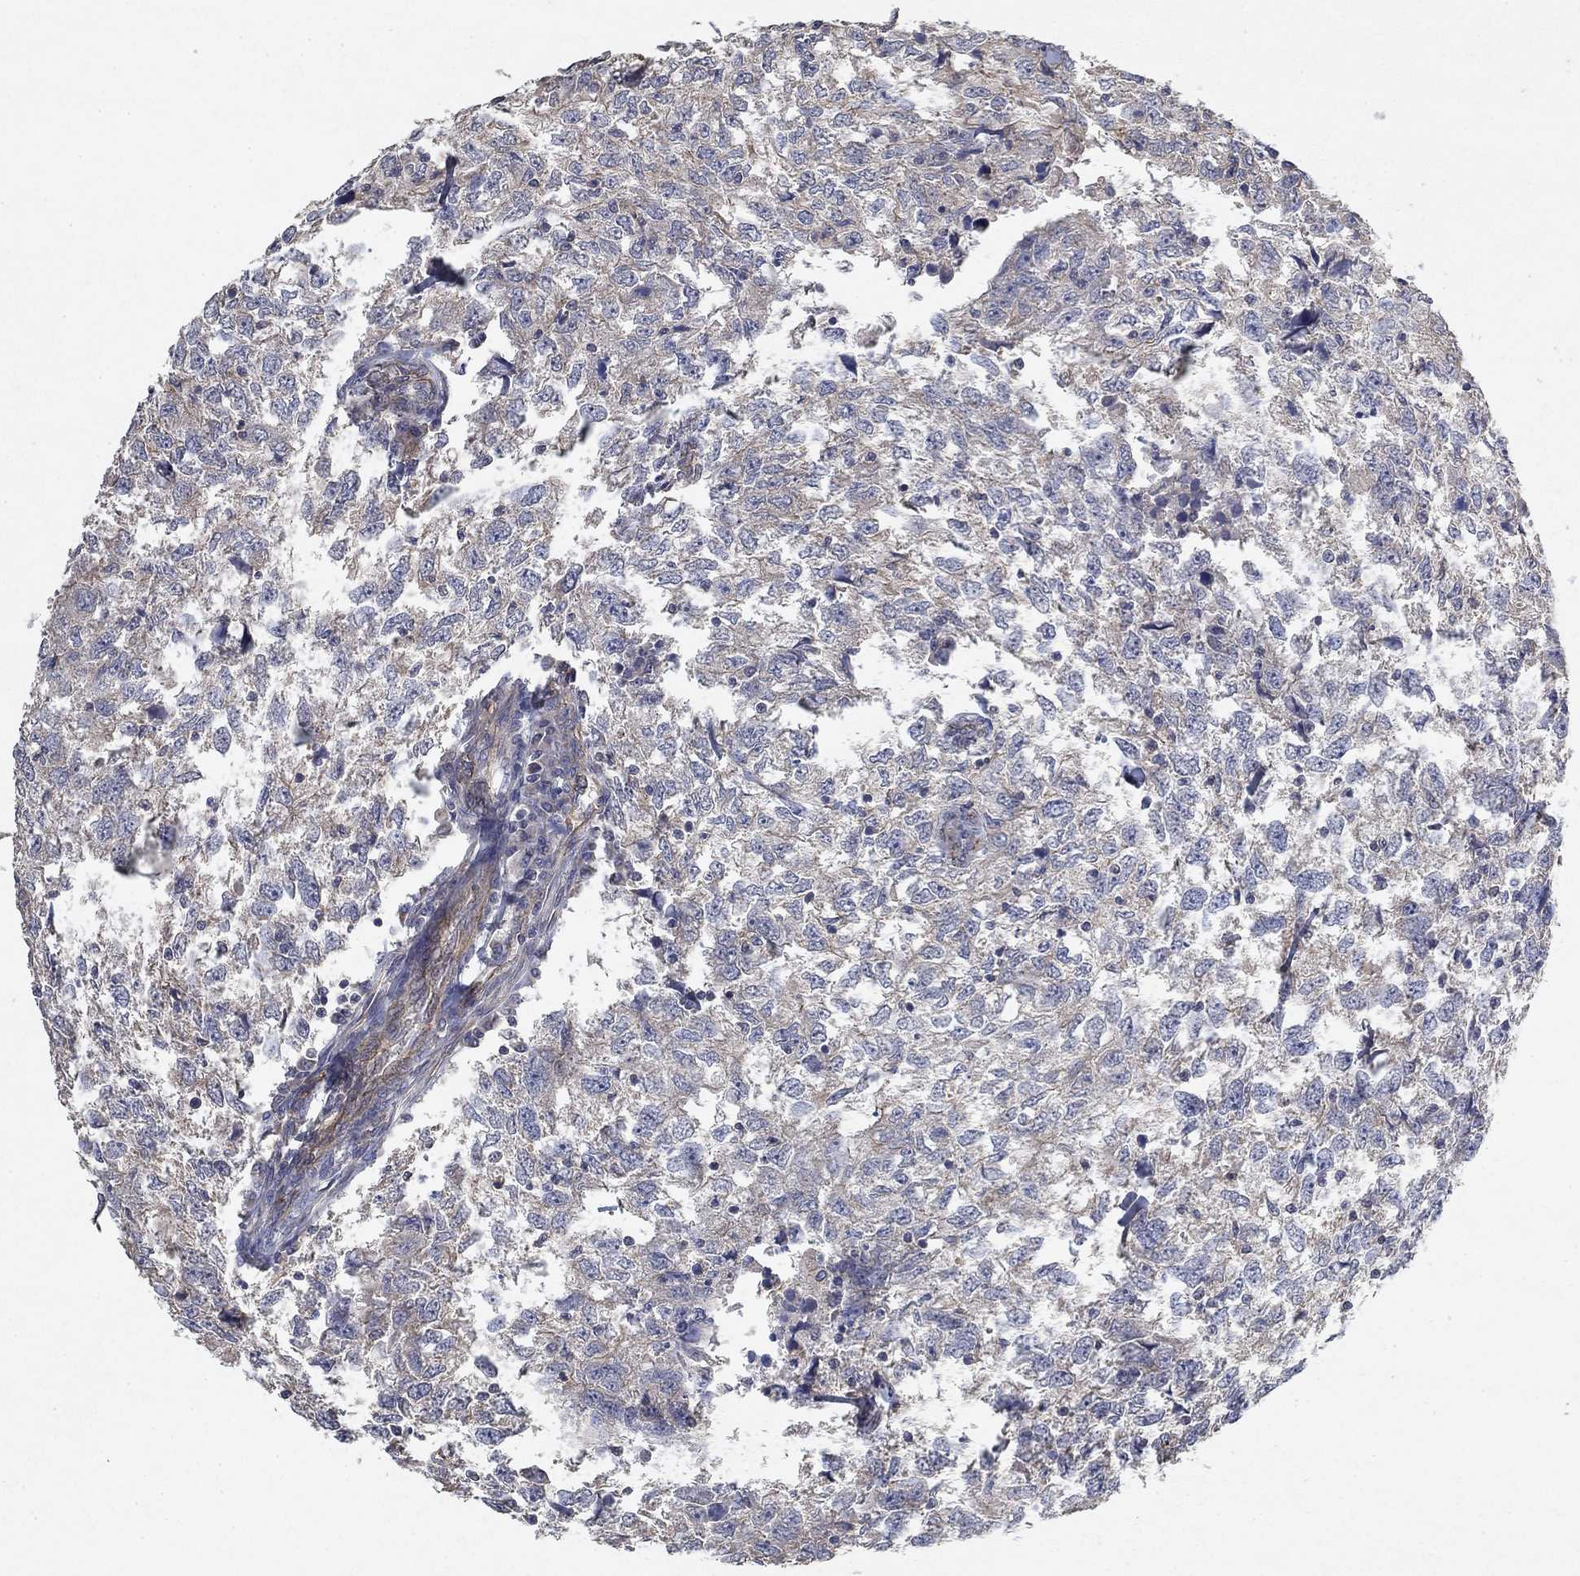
{"staining": {"intensity": "negative", "quantity": "none", "location": "none"}, "tissue": "breast cancer", "cell_type": "Tumor cells", "image_type": "cancer", "snomed": [{"axis": "morphology", "description": "Duct carcinoma"}, {"axis": "topography", "description": "Breast"}], "caption": "Human breast invasive ductal carcinoma stained for a protein using immunohistochemistry shows no positivity in tumor cells.", "gene": "MCUR1", "patient": {"sex": "female", "age": 30}}